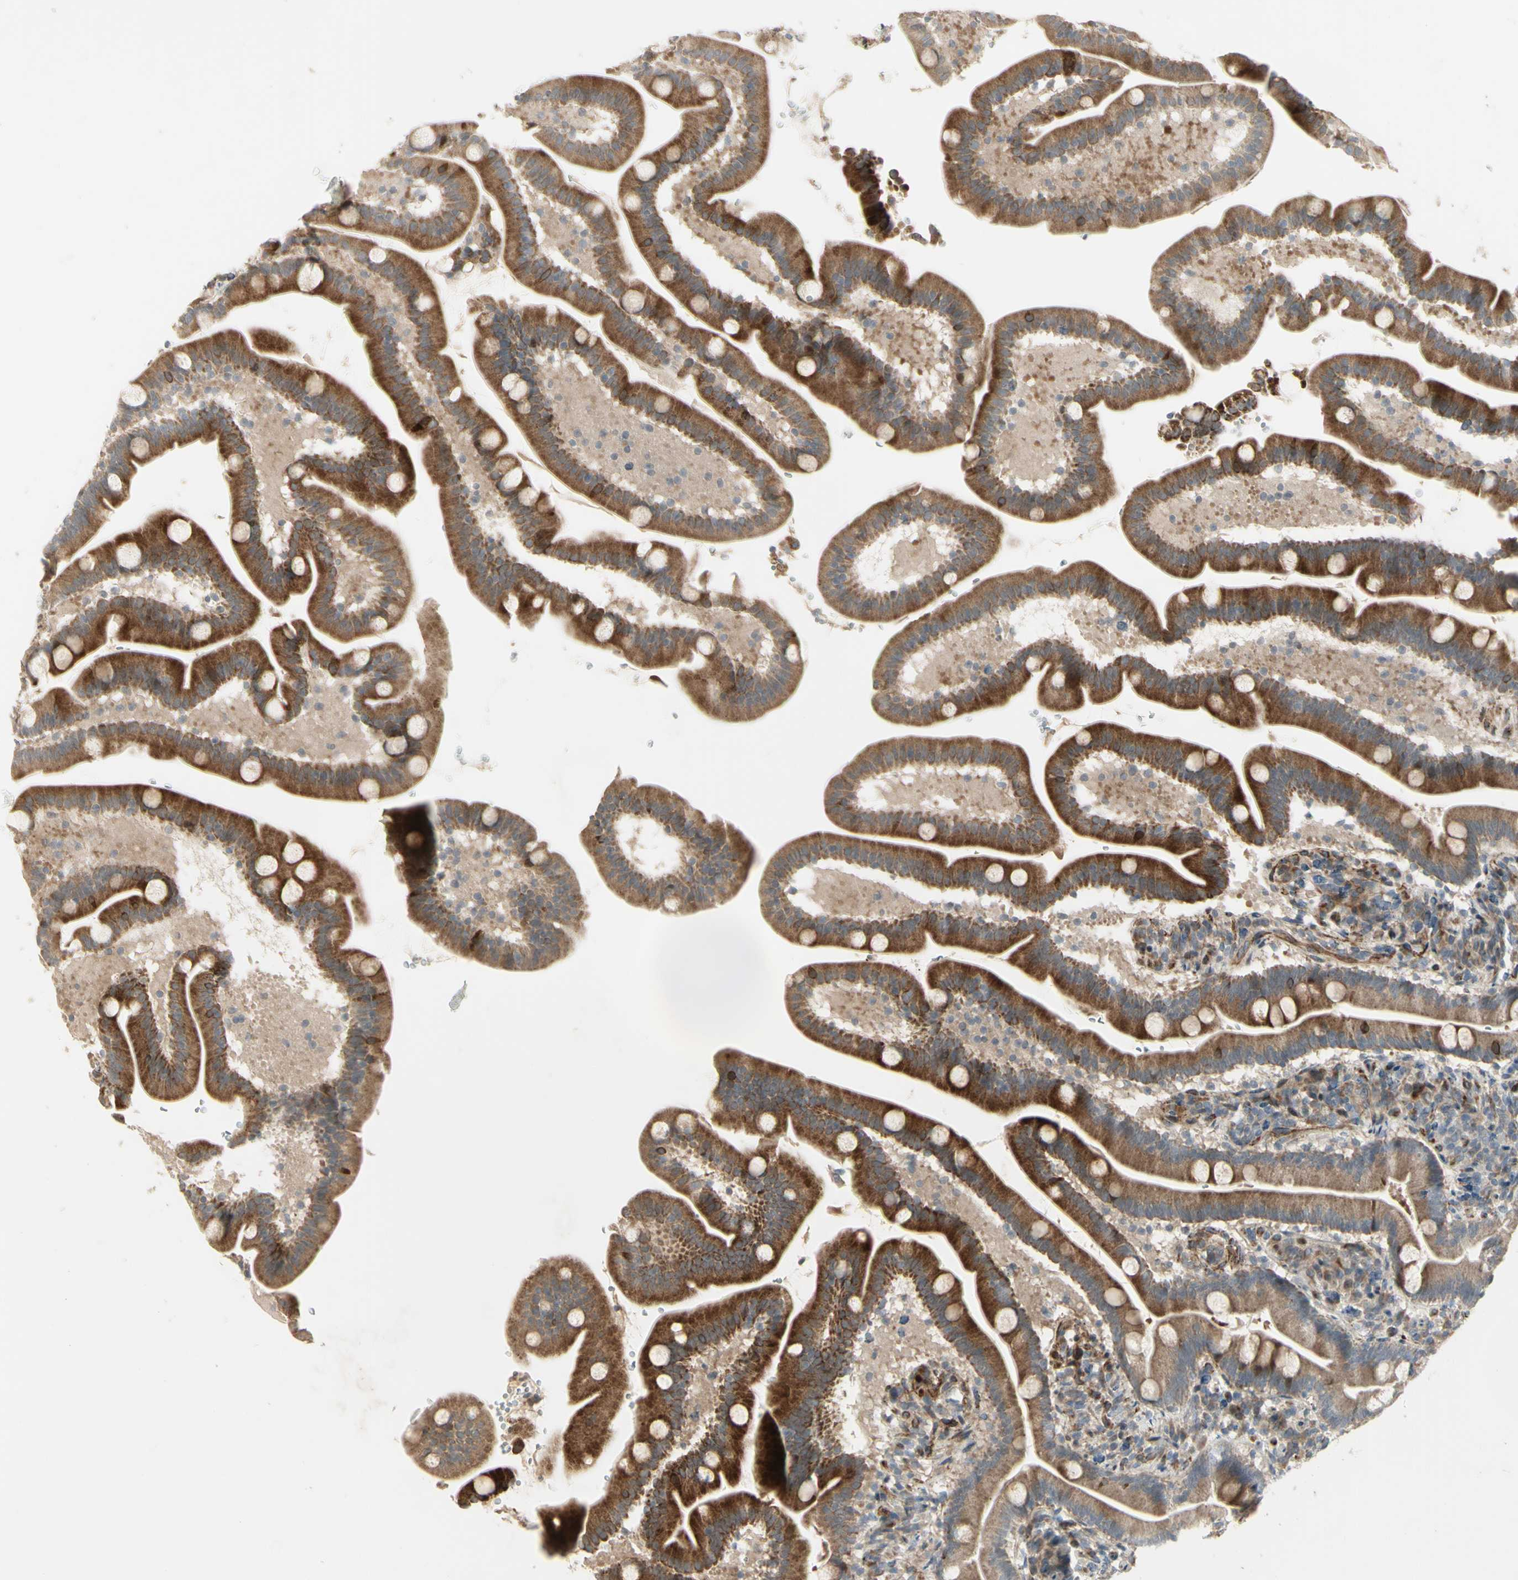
{"staining": {"intensity": "moderate", "quantity": ">75%", "location": "cytoplasmic/membranous"}, "tissue": "duodenum", "cell_type": "Glandular cells", "image_type": "normal", "snomed": [{"axis": "morphology", "description": "Normal tissue, NOS"}, {"axis": "topography", "description": "Duodenum"}], "caption": "Immunohistochemical staining of normal duodenum demonstrates medium levels of moderate cytoplasmic/membranous staining in about >75% of glandular cells. (DAB IHC with brightfield microscopy, high magnification).", "gene": "NDFIP1", "patient": {"sex": "male", "age": 54}}